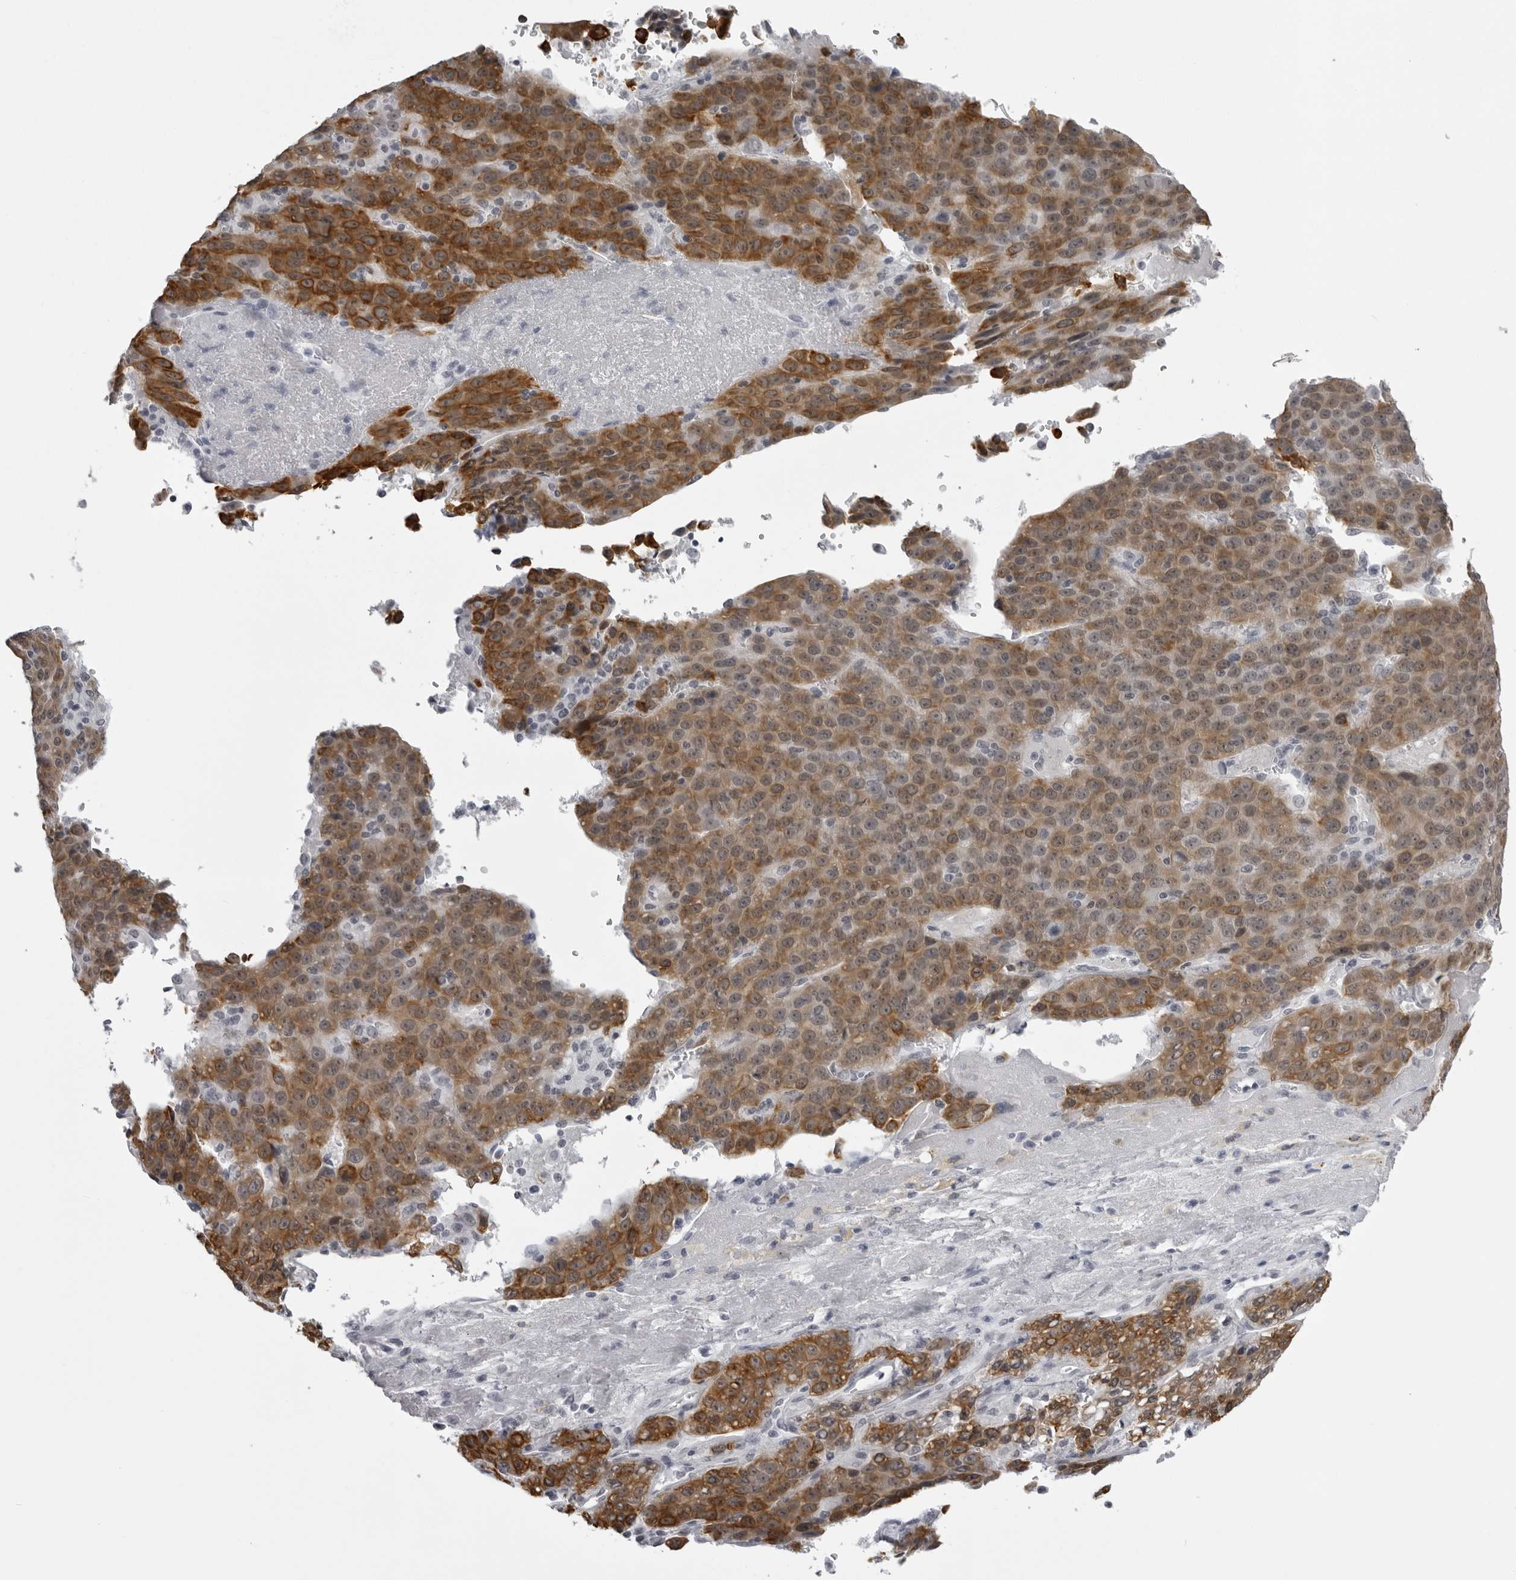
{"staining": {"intensity": "moderate", "quantity": ">75%", "location": "cytoplasmic/membranous"}, "tissue": "liver cancer", "cell_type": "Tumor cells", "image_type": "cancer", "snomed": [{"axis": "morphology", "description": "Carcinoma, Hepatocellular, NOS"}, {"axis": "topography", "description": "Liver"}], "caption": "A high-resolution micrograph shows immunohistochemistry staining of liver cancer (hepatocellular carcinoma), which exhibits moderate cytoplasmic/membranous staining in about >75% of tumor cells.", "gene": "UROD", "patient": {"sex": "female", "age": 53}}